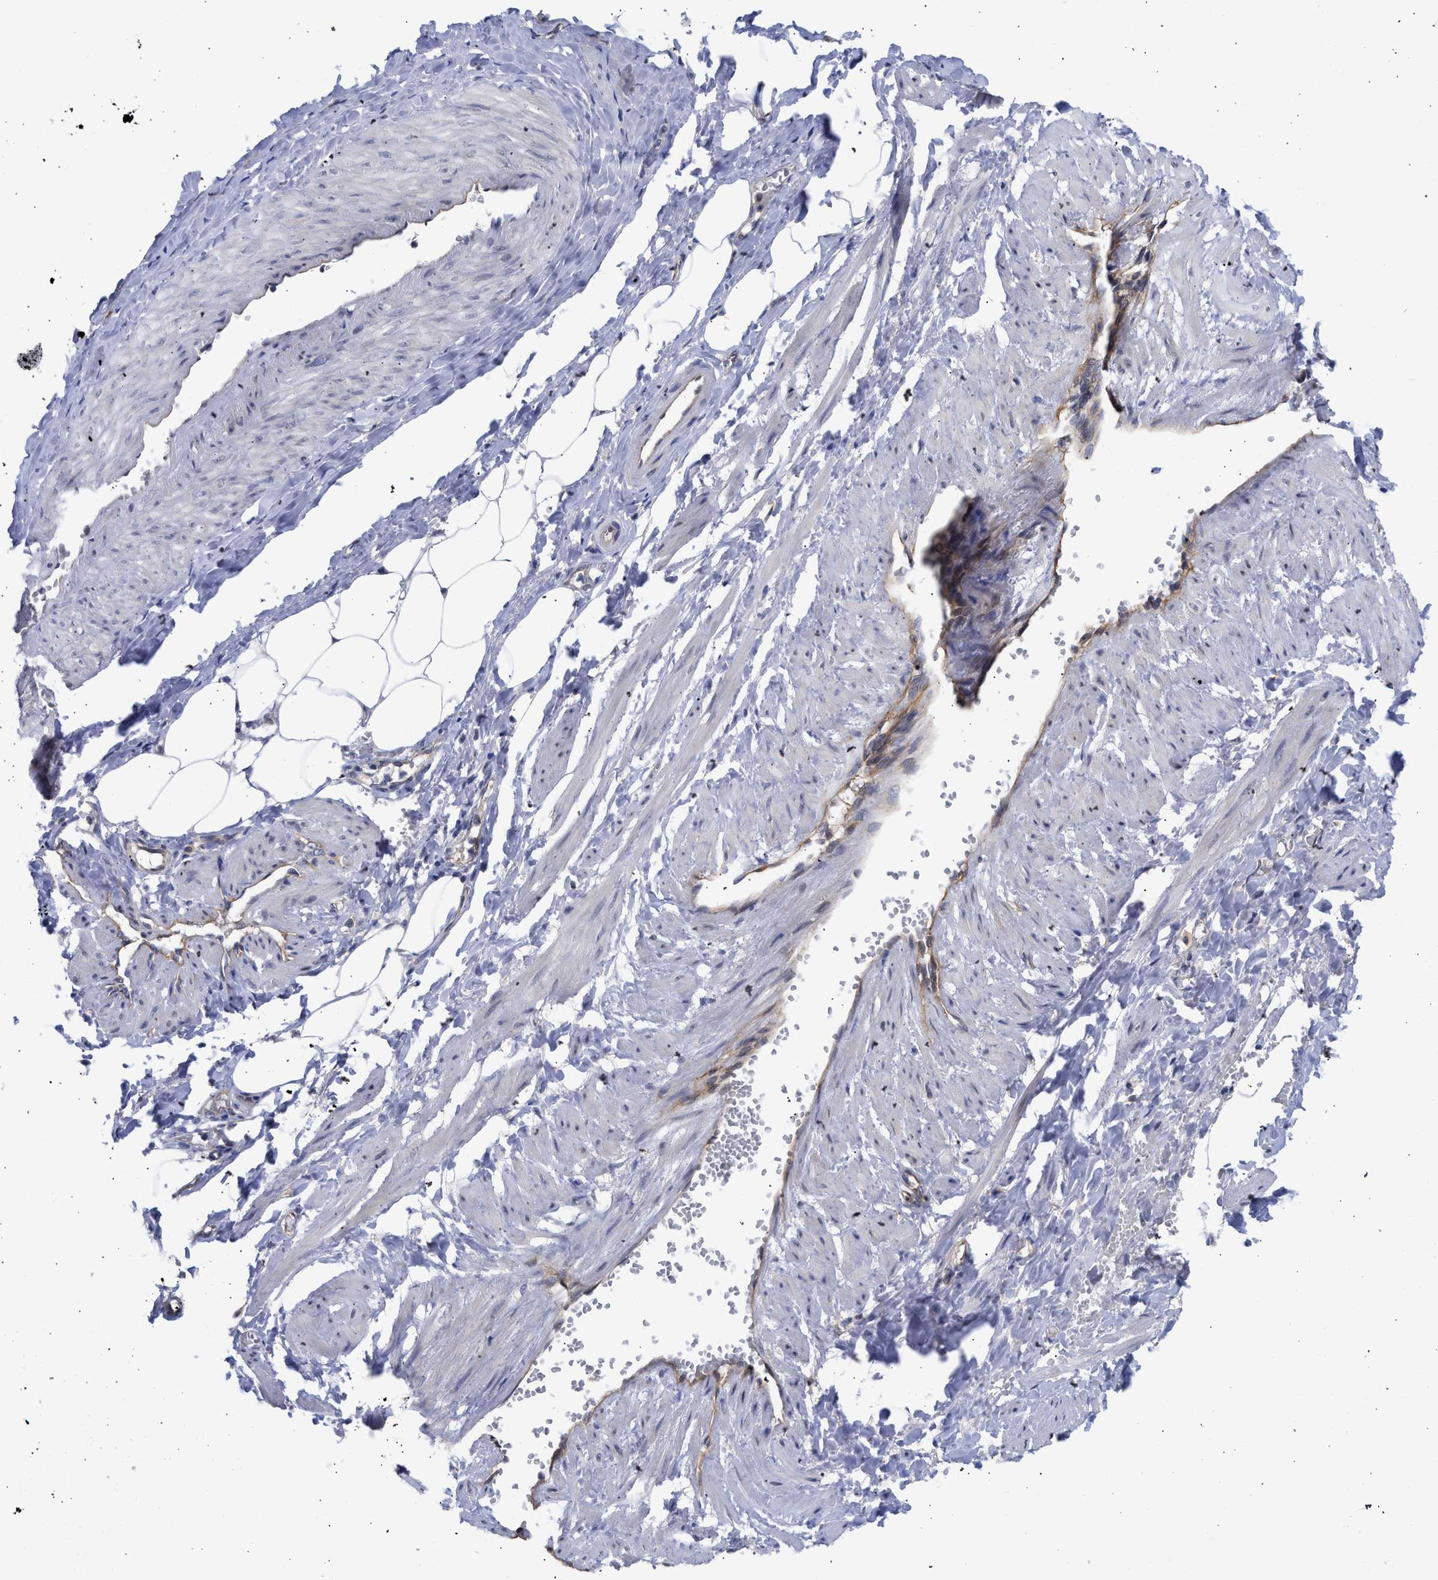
{"staining": {"intensity": "moderate", "quantity": "<25%", "location": "cytoplasmic/membranous,nuclear"}, "tissue": "adipose tissue", "cell_type": "Adipocytes", "image_type": "normal", "snomed": [{"axis": "morphology", "description": "Normal tissue, NOS"}, {"axis": "topography", "description": "Soft tissue"}, {"axis": "topography", "description": "Vascular tissue"}], "caption": "High-power microscopy captured an immunohistochemistry (IHC) micrograph of unremarkable adipose tissue, revealing moderate cytoplasmic/membranous,nuclear expression in about <25% of adipocytes.", "gene": "THRA", "patient": {"sex": "female", "age": 35}}